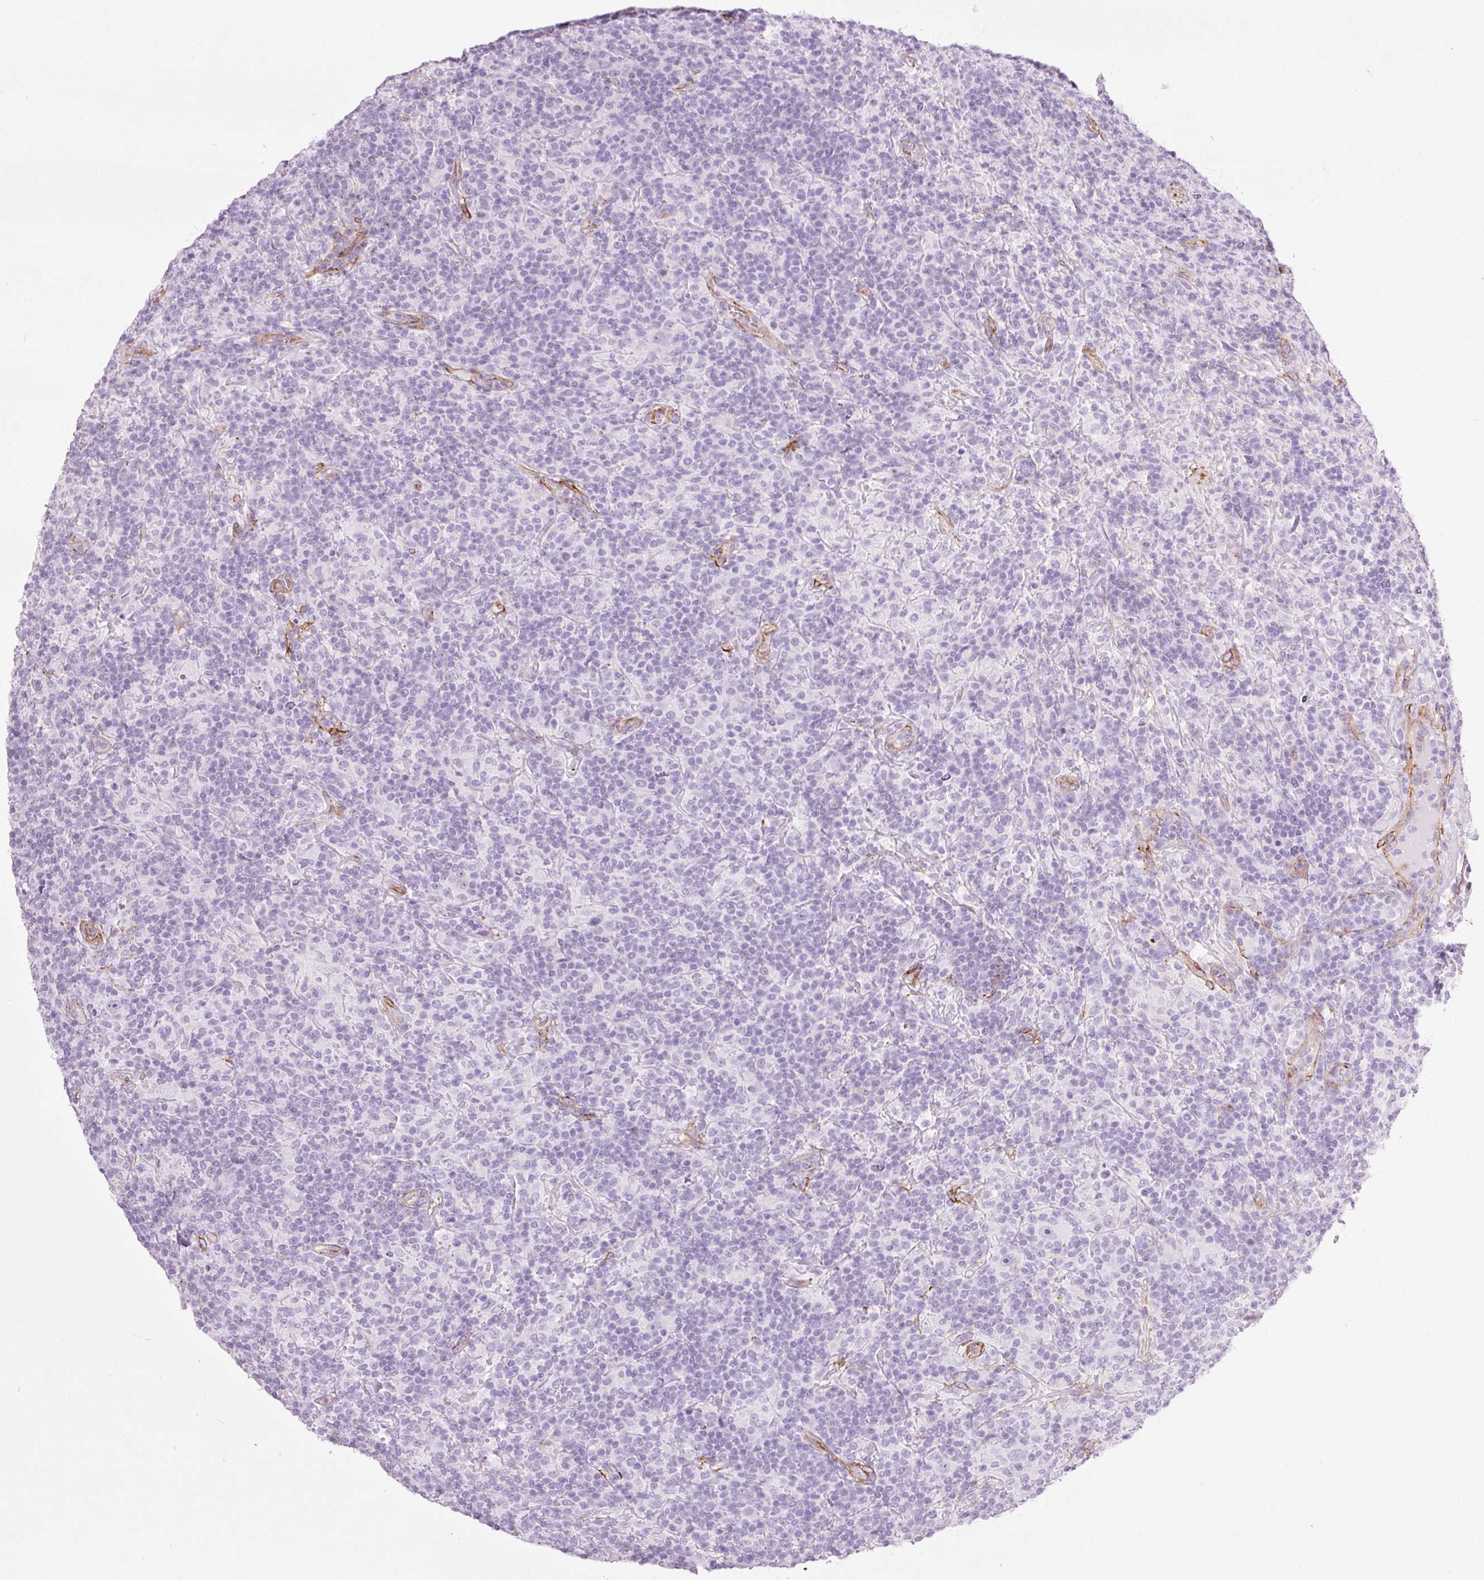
{"staining": {"intensity": "negative", "quantity": "none", "location": "none"}, "tissue": "lymphoma", "cell_type": "Tumor cells", "image_type": "cancer", "snomed": [{"axis": "morphology", "description": "Hodgkin's disease, NOS"}, {"axis": "topography", "description": "Lymph node"}], "caption": "Lymphoma was stained to show a protein in brown. There is no significant expression in tumor cells.", "gene": "CAV1", "patient": {"sex": "male", "age": 70}}